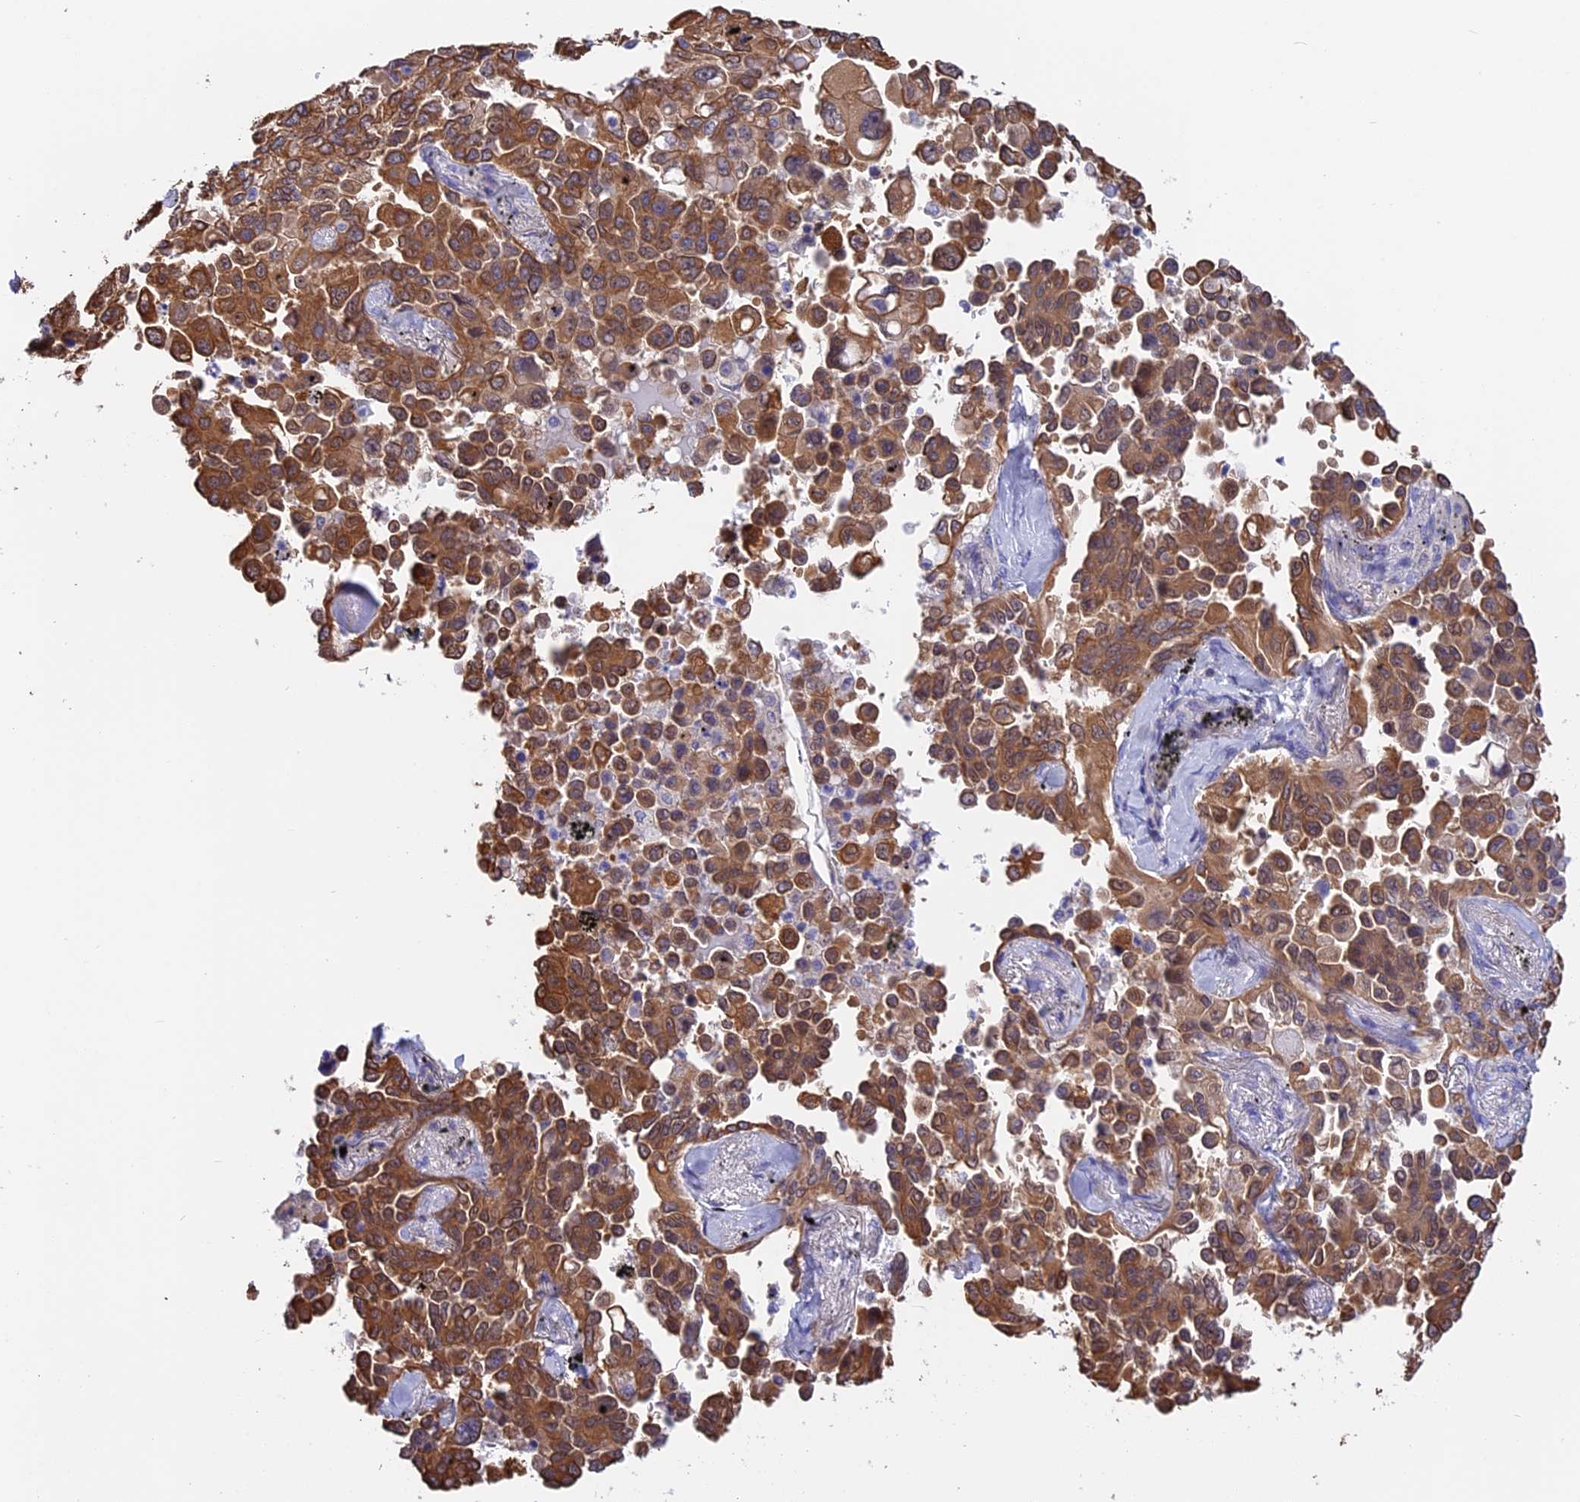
{"staining": {"intensity": "strong", "quantity": ">75%", "location": "cytoplasmic/membranous,nuclear"}, "tissue": "lung cancer", "cell_type": "Tumor cells", "image_type": "cancer", "snomed": [{"axis": "morphology", "description": "Adenocarcinoma, NOS"}, {"axis": "topography", "description": "Lung"}], "caption": "Lung cancer (adenocarcinoma) stained with a protein marker displays strong staining in tumor cells.", "gene": "STUB1", "patient": {"sex": "female", "age": 67}}